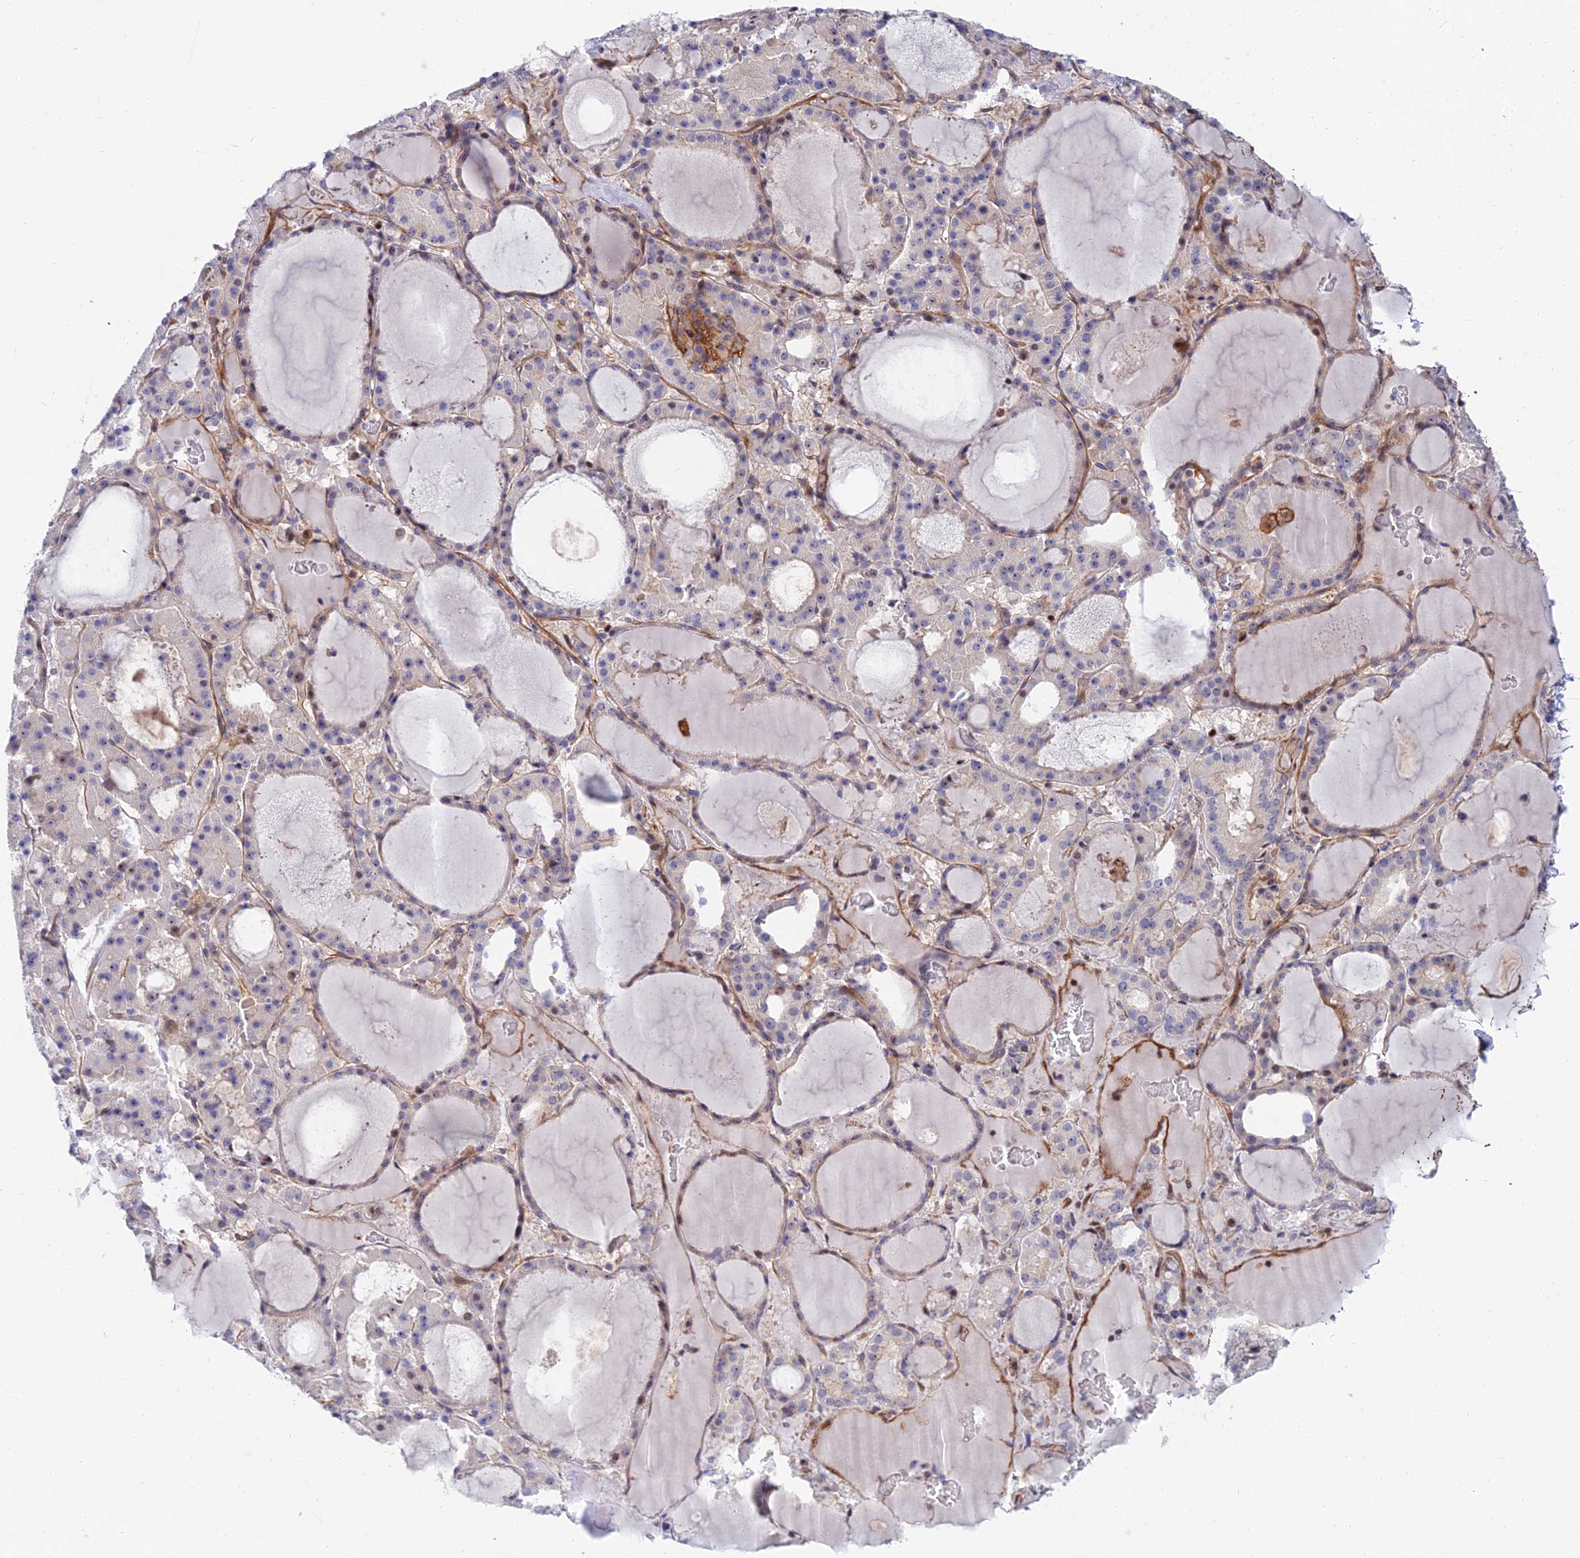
{"staining": {"intensity": "moderate", "quantity": "<25%", "location": "cytoplasmic/membranous"}, "tissue": "thyroid gland", "cell_type": "Glandular cells", "image_type": "normal", "snomed": [{"axis": "morphology", "description": "Normal tissue, NOS"}, {"axis": "morphology", "description": "Carcinoma, NOS"}, {"axis": "topography", "description": "Thyroid gland"}], "caption": "A low amount of moderate cytoplasmic/membranous positivity is seen in approximately <25% of glandular cells in benign thyroid gland.", "gene": "TRIM43B", "patient": {"sex": "female", "age": 86}}